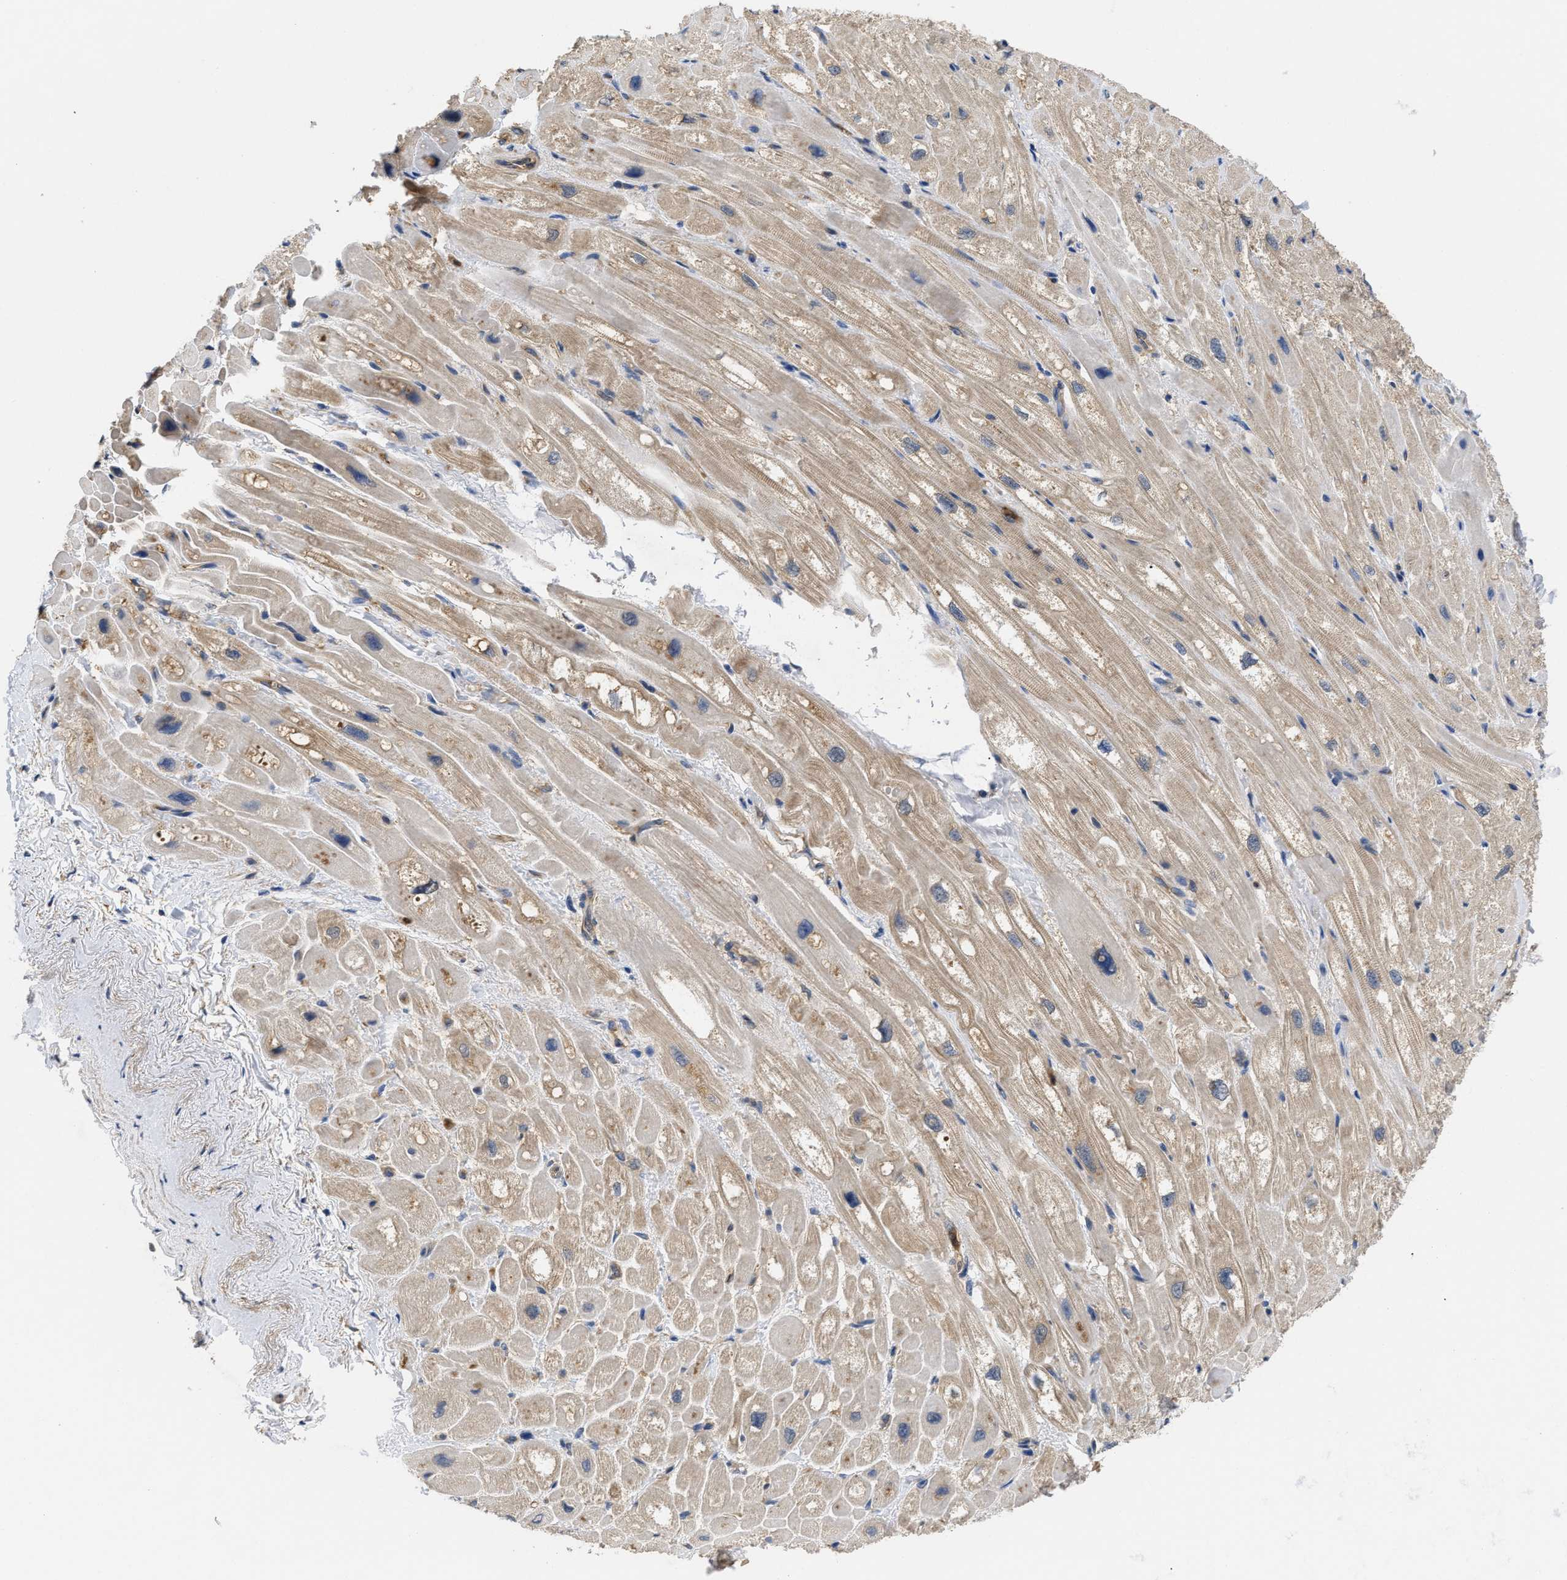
{"staining": {"intensity": "weak", "quantity": ">75%", "location": "cytoplasmic/membranous"}, "tissue": "heart muscle", "cell_type": "Cardiomyocytes", "image_type": "normal", "snomed": [{"axis": "morphology", "description": "Normal tissue, NOS"}, {"axis": "topography", "description": "Heart"}], "caption": "Protein expression by IHC displays weak cytoplasmic/membranous expression in about >75% of cardiomyocytes in benign heart muscle. (DAB (3,3'-diaminobenzidine) IHC with brightfield microscopy, high magnification).", "gene": "RNF216", "patient": {"sex": "male", "age": 49}}